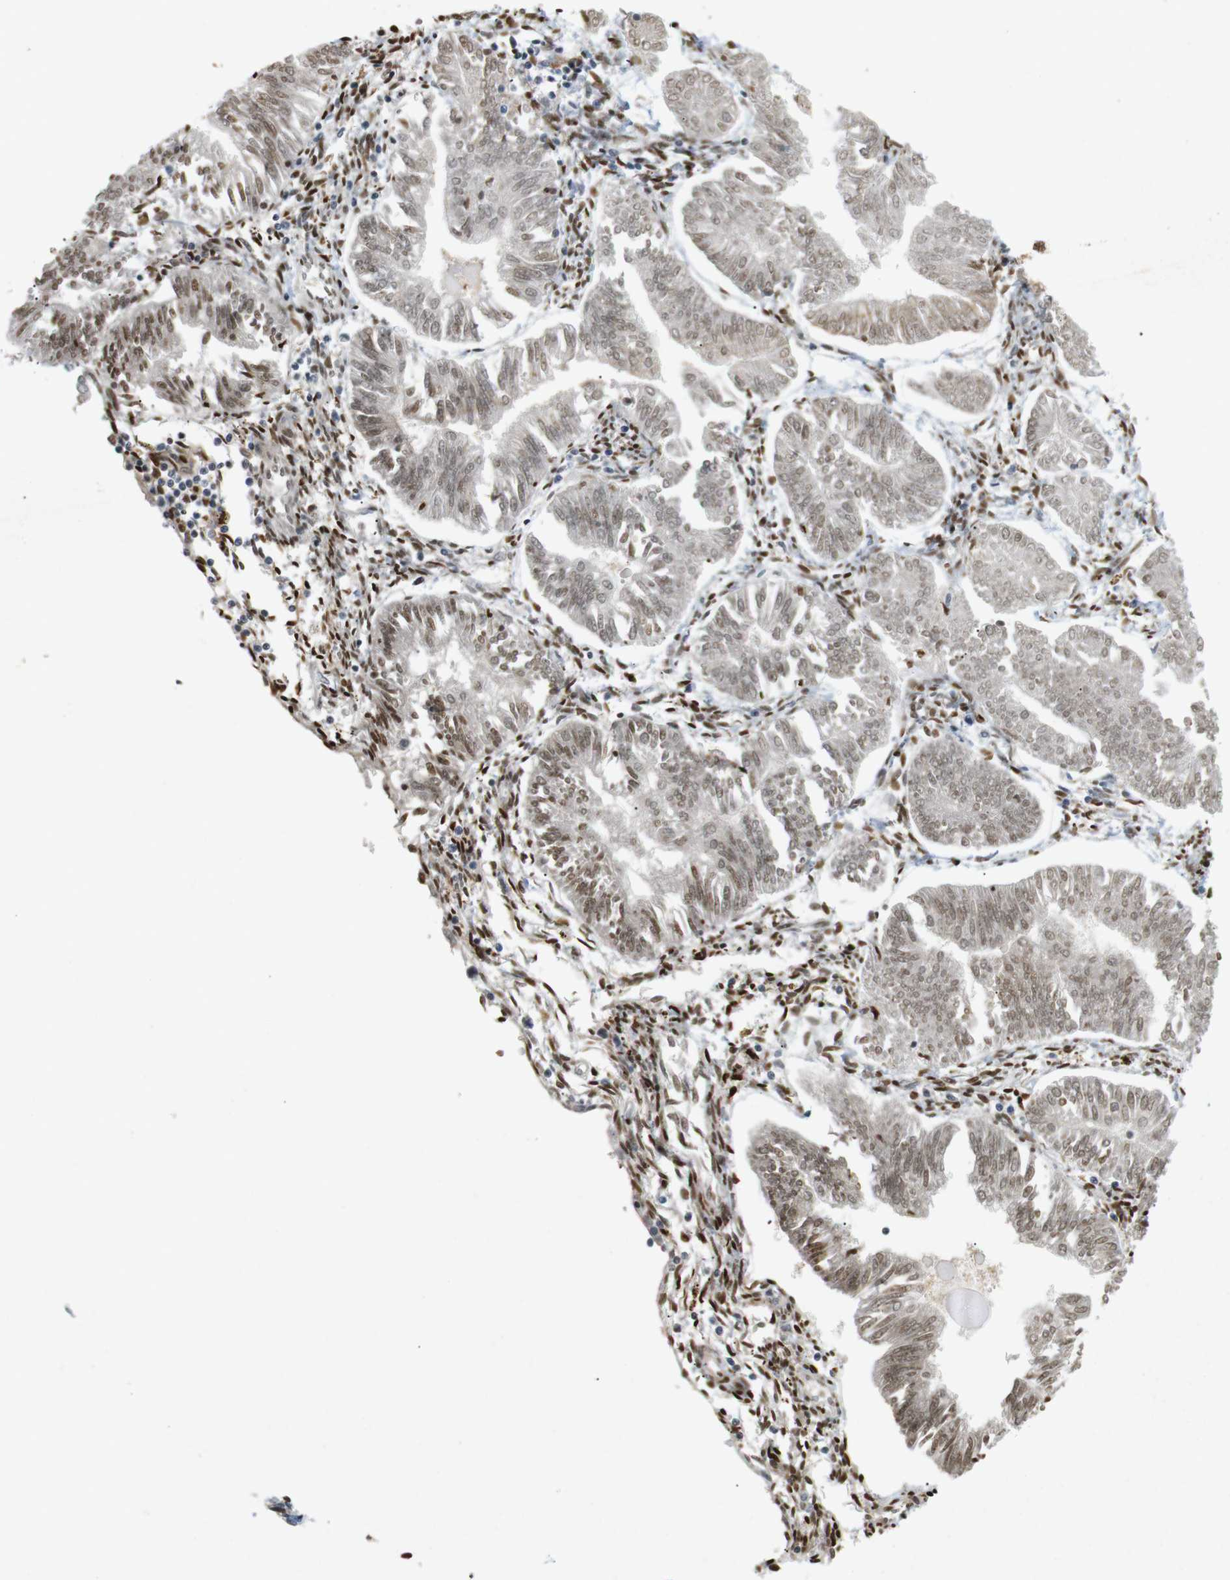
{"staining": {"intensity": "weak", "quantity": "25%-75%", "location": "nuclear"}, "tissue": "endometrial cancer", "cell_type": "Tumor cells", "image_type": "cancer", "snomed": [{"axis": "morphology", "description": "Adenocarcinoma, NOS"}, {"axis": "topography", "description": "Endometrium"}], "caption": "Immunohistochemistry (DAB) staining of human endometrial cancer (adenocarcinoma) demonstrates weak nuclear protein staining in about 25%-75% of tumor cells.", "gene": "PPP1R14A", "patient": {"sex": "female", "age": 53}}